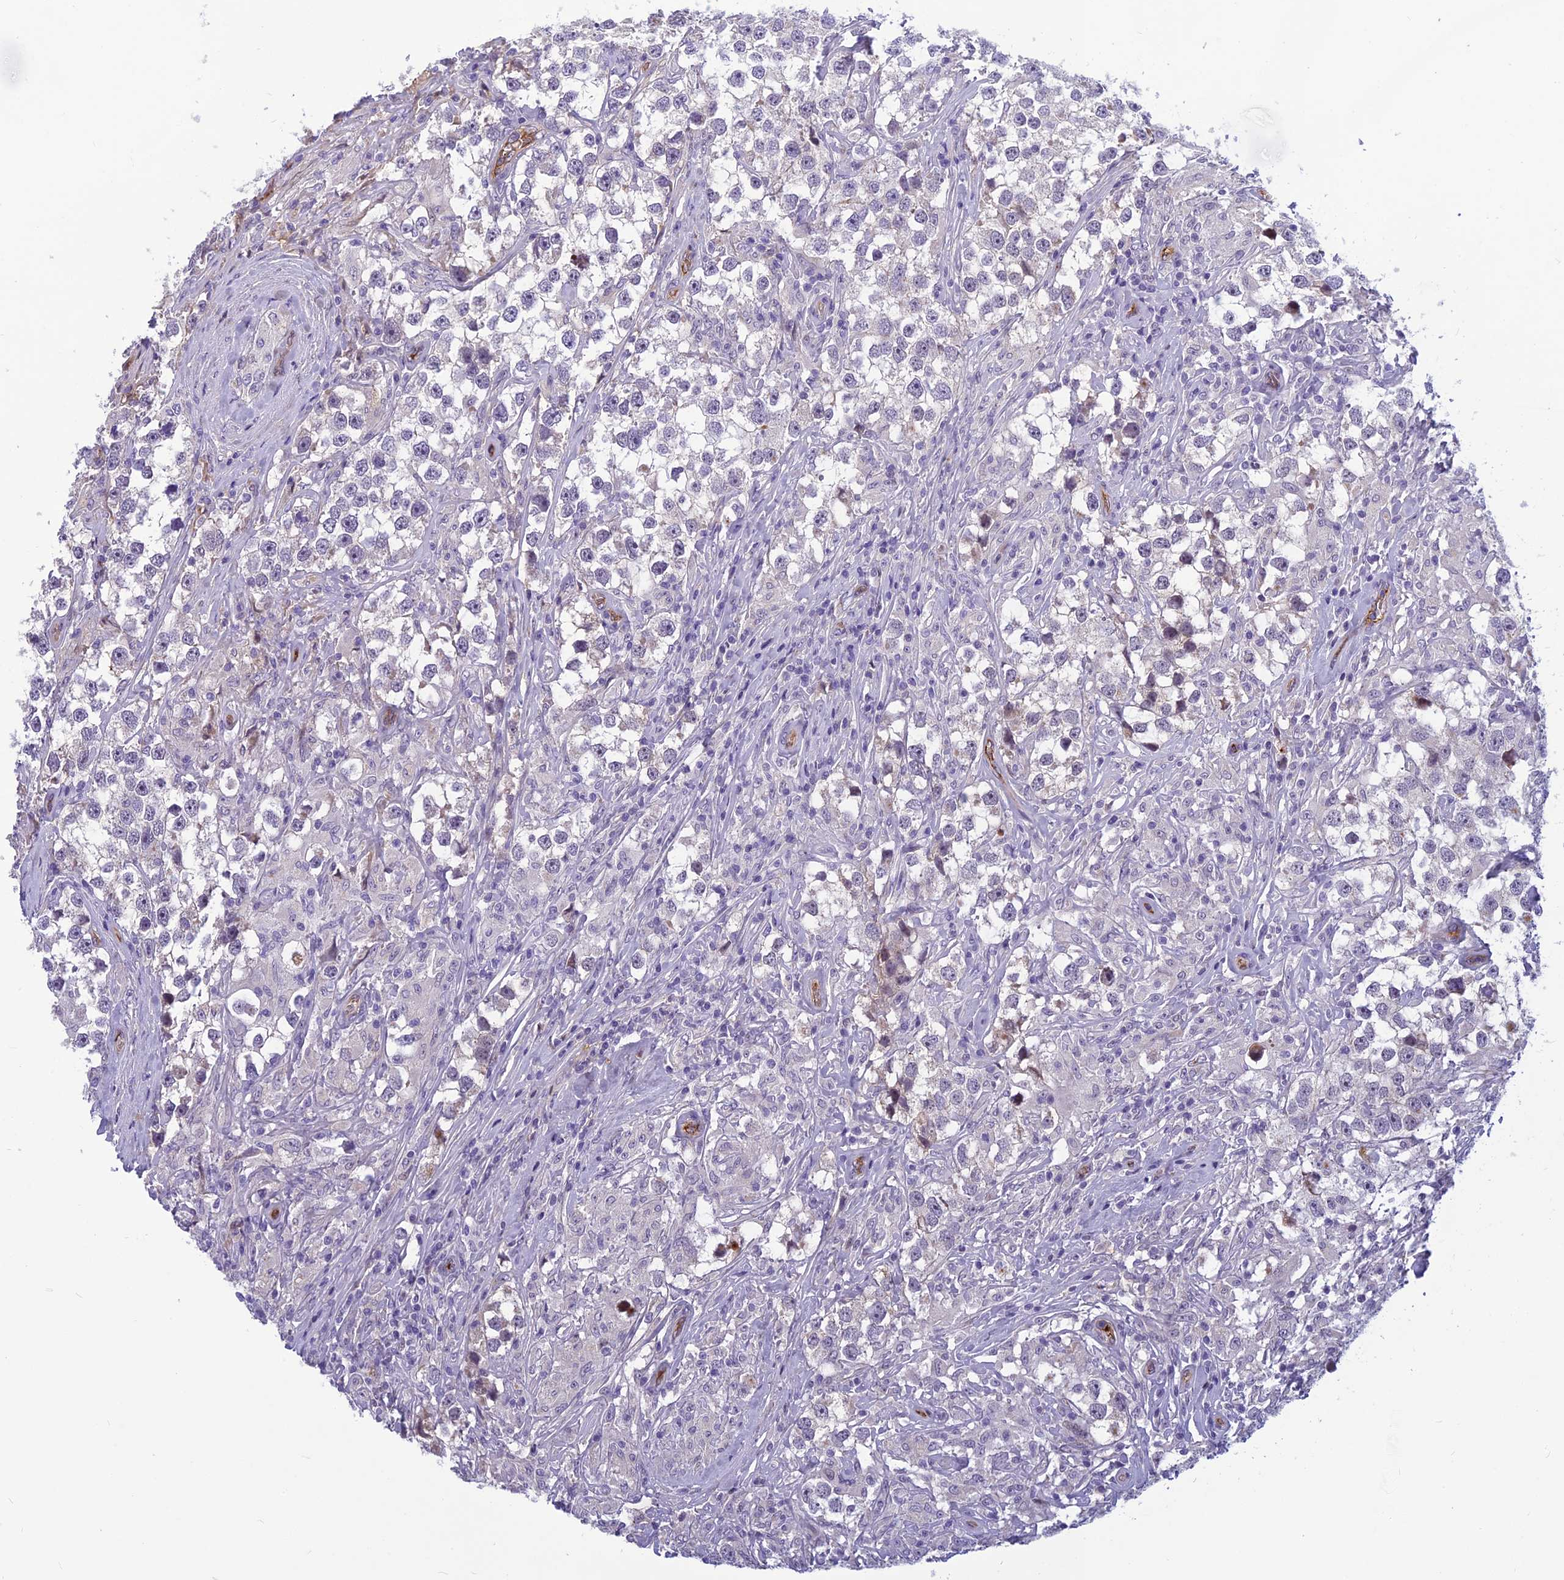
{"staining": {"intensity": "negative", "quantity": "none", "location": "none"}, "tissue": "testis cancer", "cell_type": "Tumor cells", "image_type": "cancer", "snomed": [{"axis": "morphology", "description": "Seminoma, NOS"}, {"axis": "topography", "description": "Testis"}], "caption": "DAB (3,3'-diaminobenzidine) immunohistochemical staining of seminoma (testis) exhibits no significant expression in tumor cells. Brightfield microscopy of IHC stained with DAB (brown) and hematoxylin (blue), captured at high magnification.", "gene": "CLEC11A", "patient": {"sex": "male", "age": 46}}